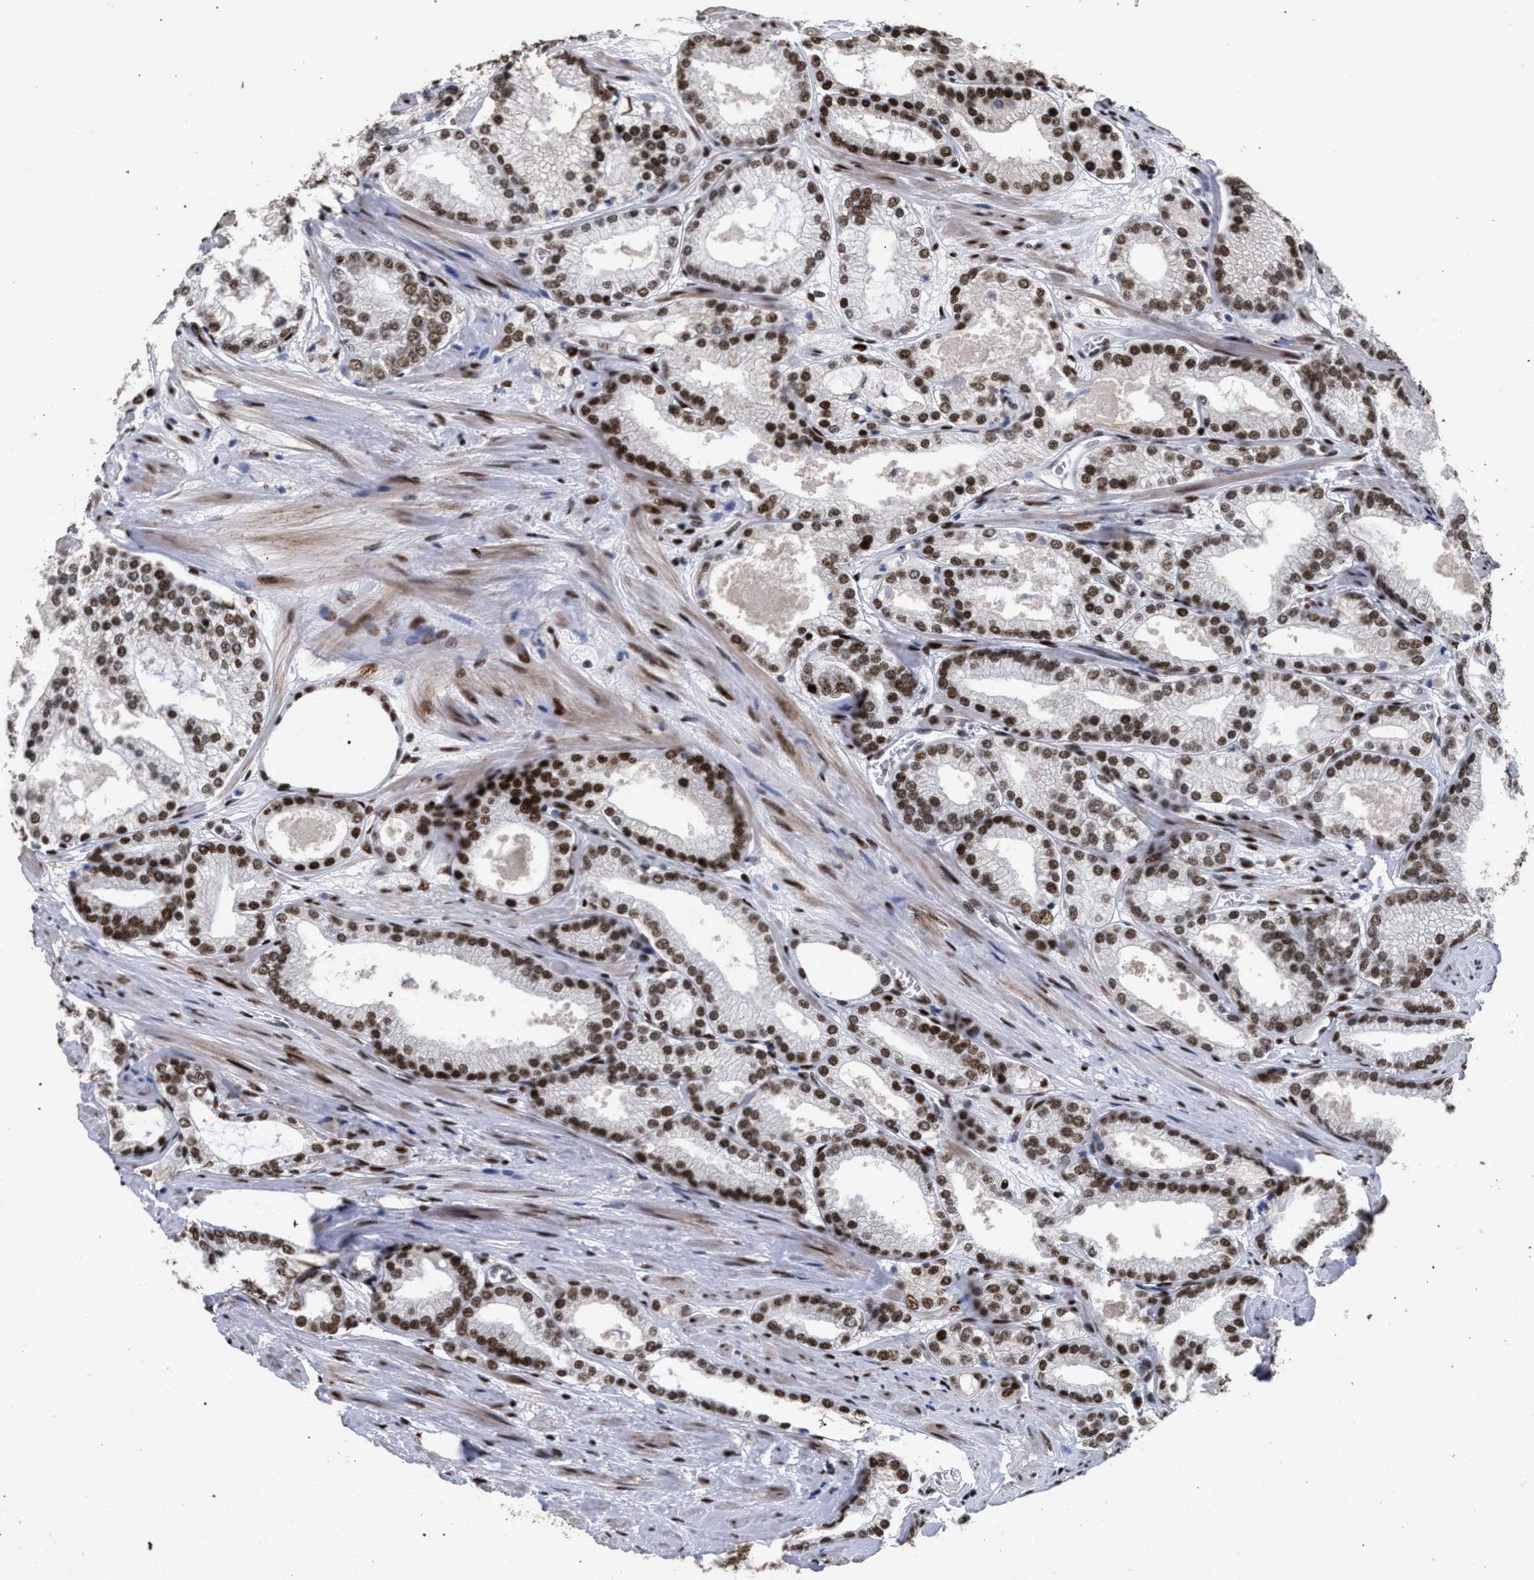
{"staining": {"intensity": "moderate", "quantity": ">75%", "location": "nuclear"}, "tissue": "prostate cancer", "cell_type": "Tumor cells", "image_type": "cancer", "snomed": [{"axis": "morphology", "description": "Adenocarcinoma, High grade"}, {"axis": "topography", "description": "Prostate"}], "caption": "Human prostate cancer stained with a protein marker shows moderate staining in tumor cells.", "gene": "TP53BP1", "patient": {"sex": "male", "age": 61}}